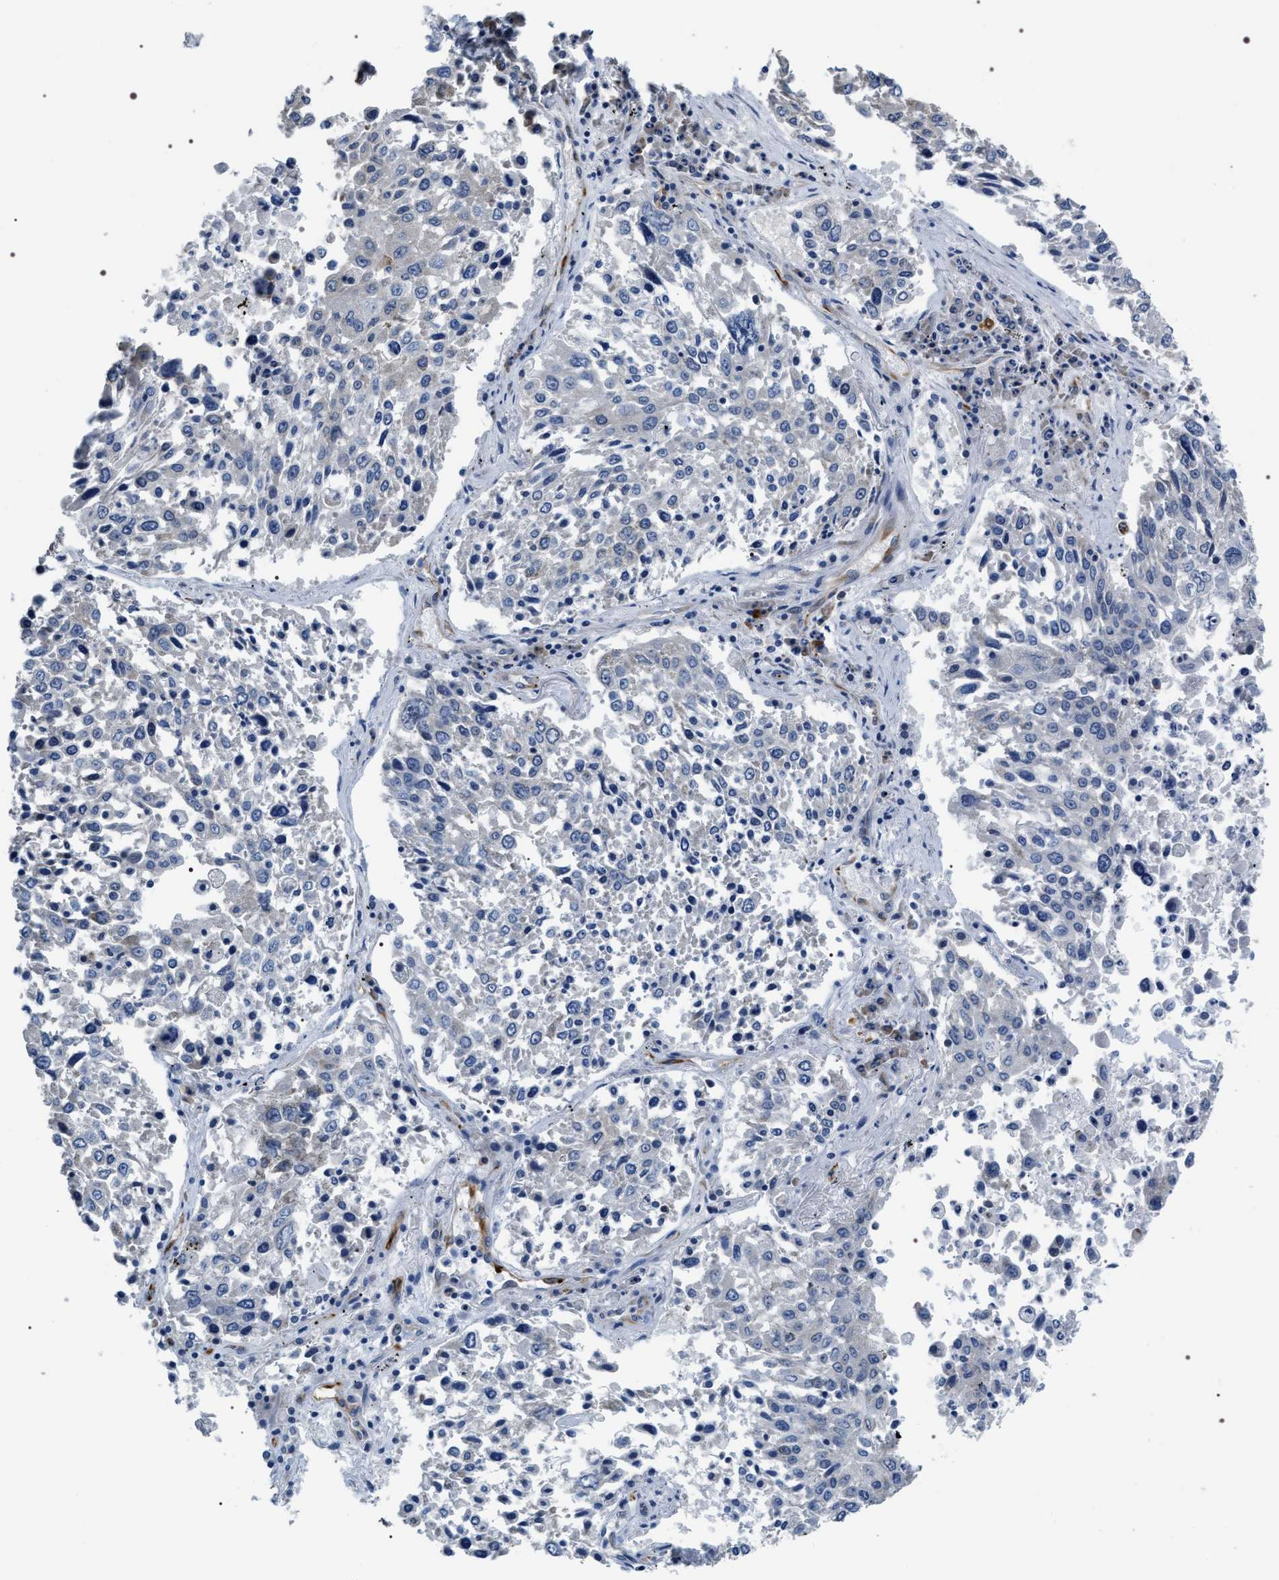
{"staining": {"intensity": "negative", "quantity": "none", "location": "none"}, "tissue": "lung cancer", "cell_type": "Tumor cells", "image_type": "cancer", "snomed": [{"axis": "morphology", "description": "Squamous cell carcinoma, NOS"}, {"axis": "topography", "description": "Lung"}], "caption": "Protein analysis of squamous cell carcinoma (lung) displays no significant expression in tumor cells.", "gene": "PKD1L1", "patient": {"sex": "male", "age": 65}}